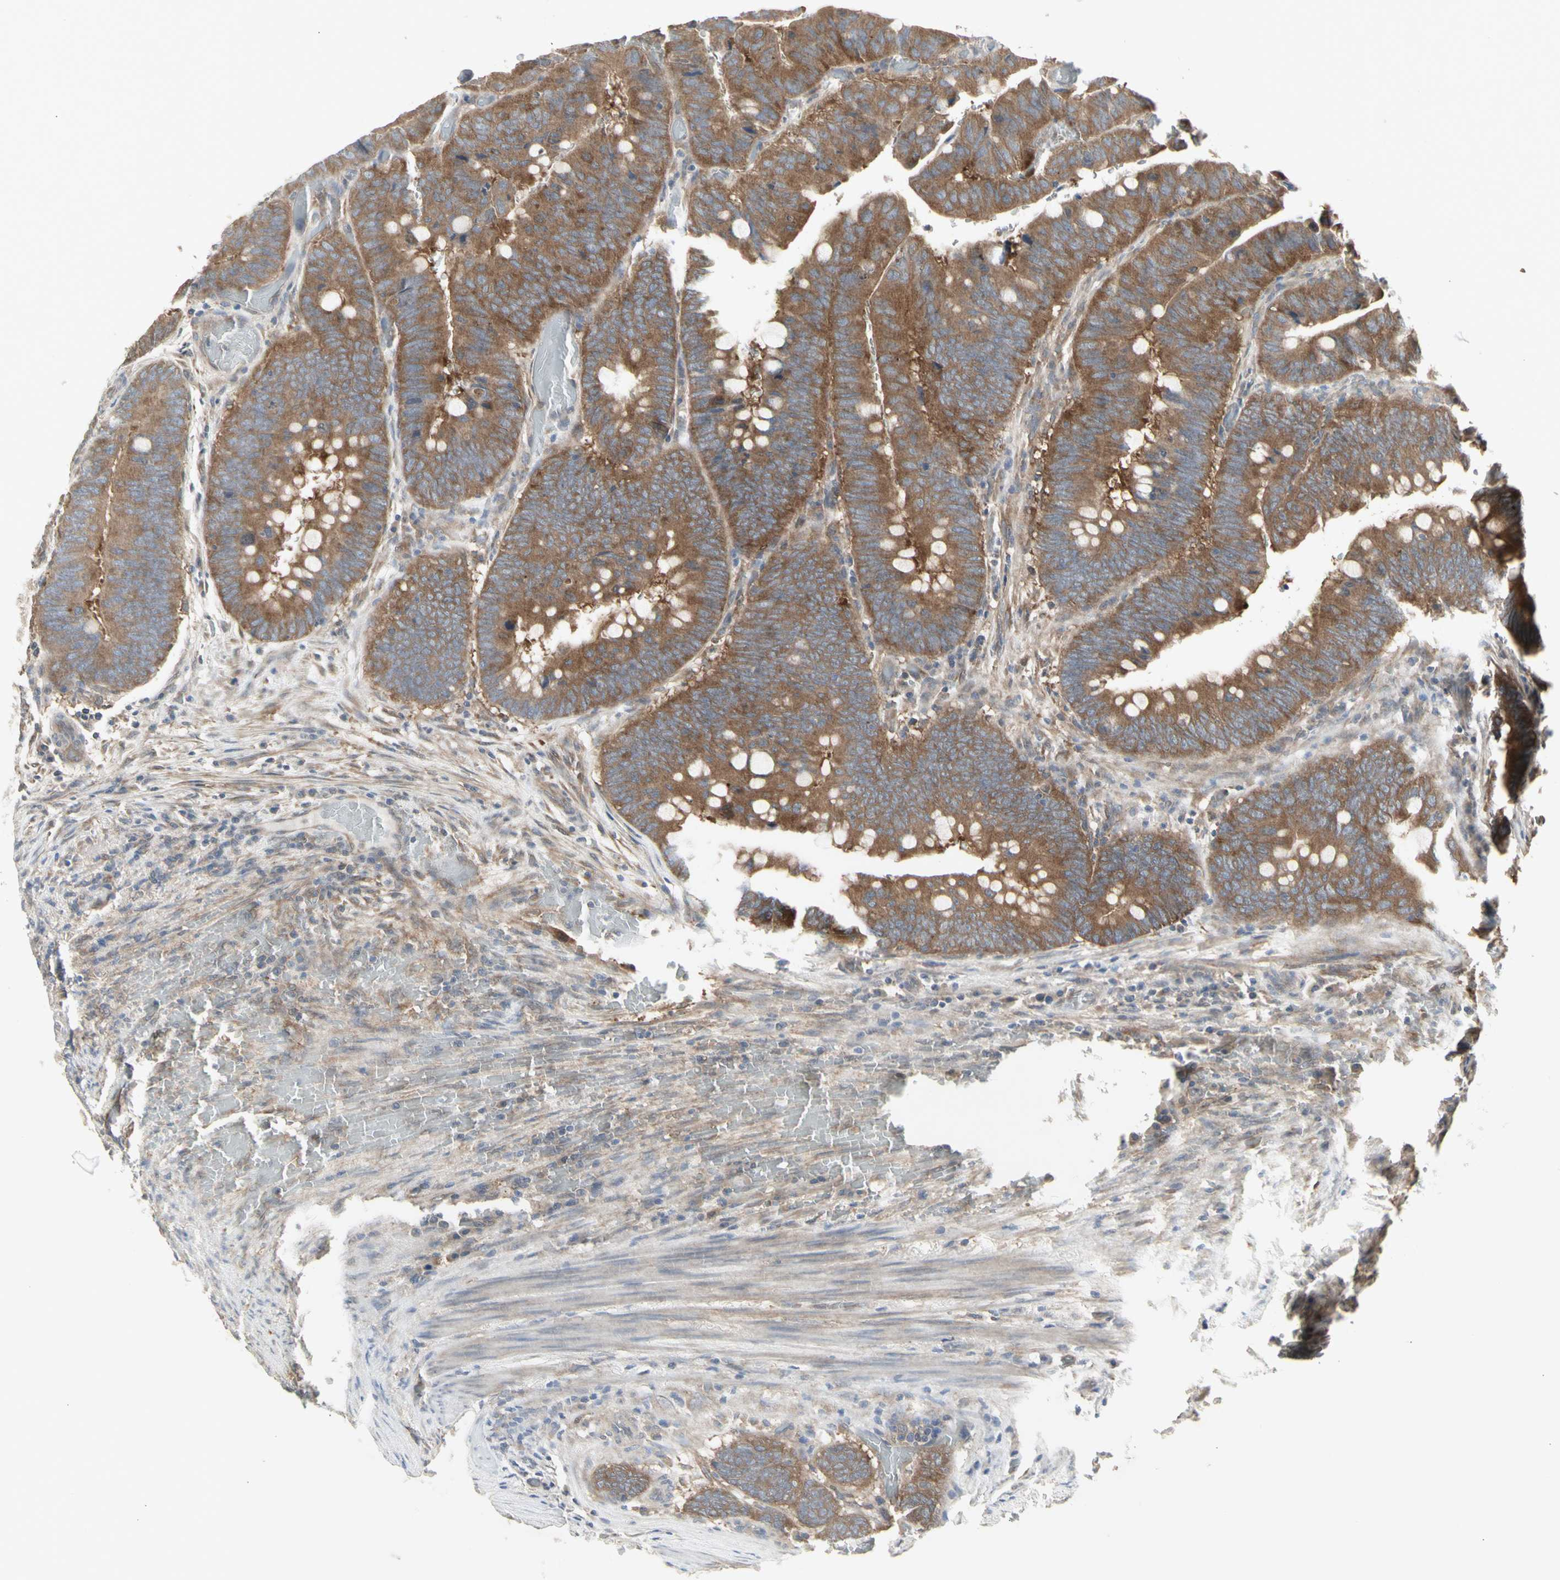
{"staining": {"intensity": "moderate", "quantity": ">75%", "location": "cytoplasmic/membranous"}, "tissue": "colorectal cancer", "cell_type": "Tumor cells", "image_type": "cancer", "snomed": [{"axis": "morphology", "description": "Normal tissue, NOS"}, {"axis": "morphology", "description": "Adenocarcinoma, NOS"}, {"axis": "topography", "description": "Rectum"}, {"axis": "topography", "description": "Peripheral nerve tissue"}], "caption": "Immunohistochemistry (IHC) staining of colorectal adenocarcinoma, which reveals medium levels of moderate cytoplasmic/membranous expression in about >75% of tumor cells indicating moderate cytoplasmic/membranous protein expression. The staining was performed using DAB (brown) for protein detection and nuclei were counterstained in hematoxylin (blue).", "gene": "CHURC1-FNTB", "patient": {"sex": "male", "age": 92}}